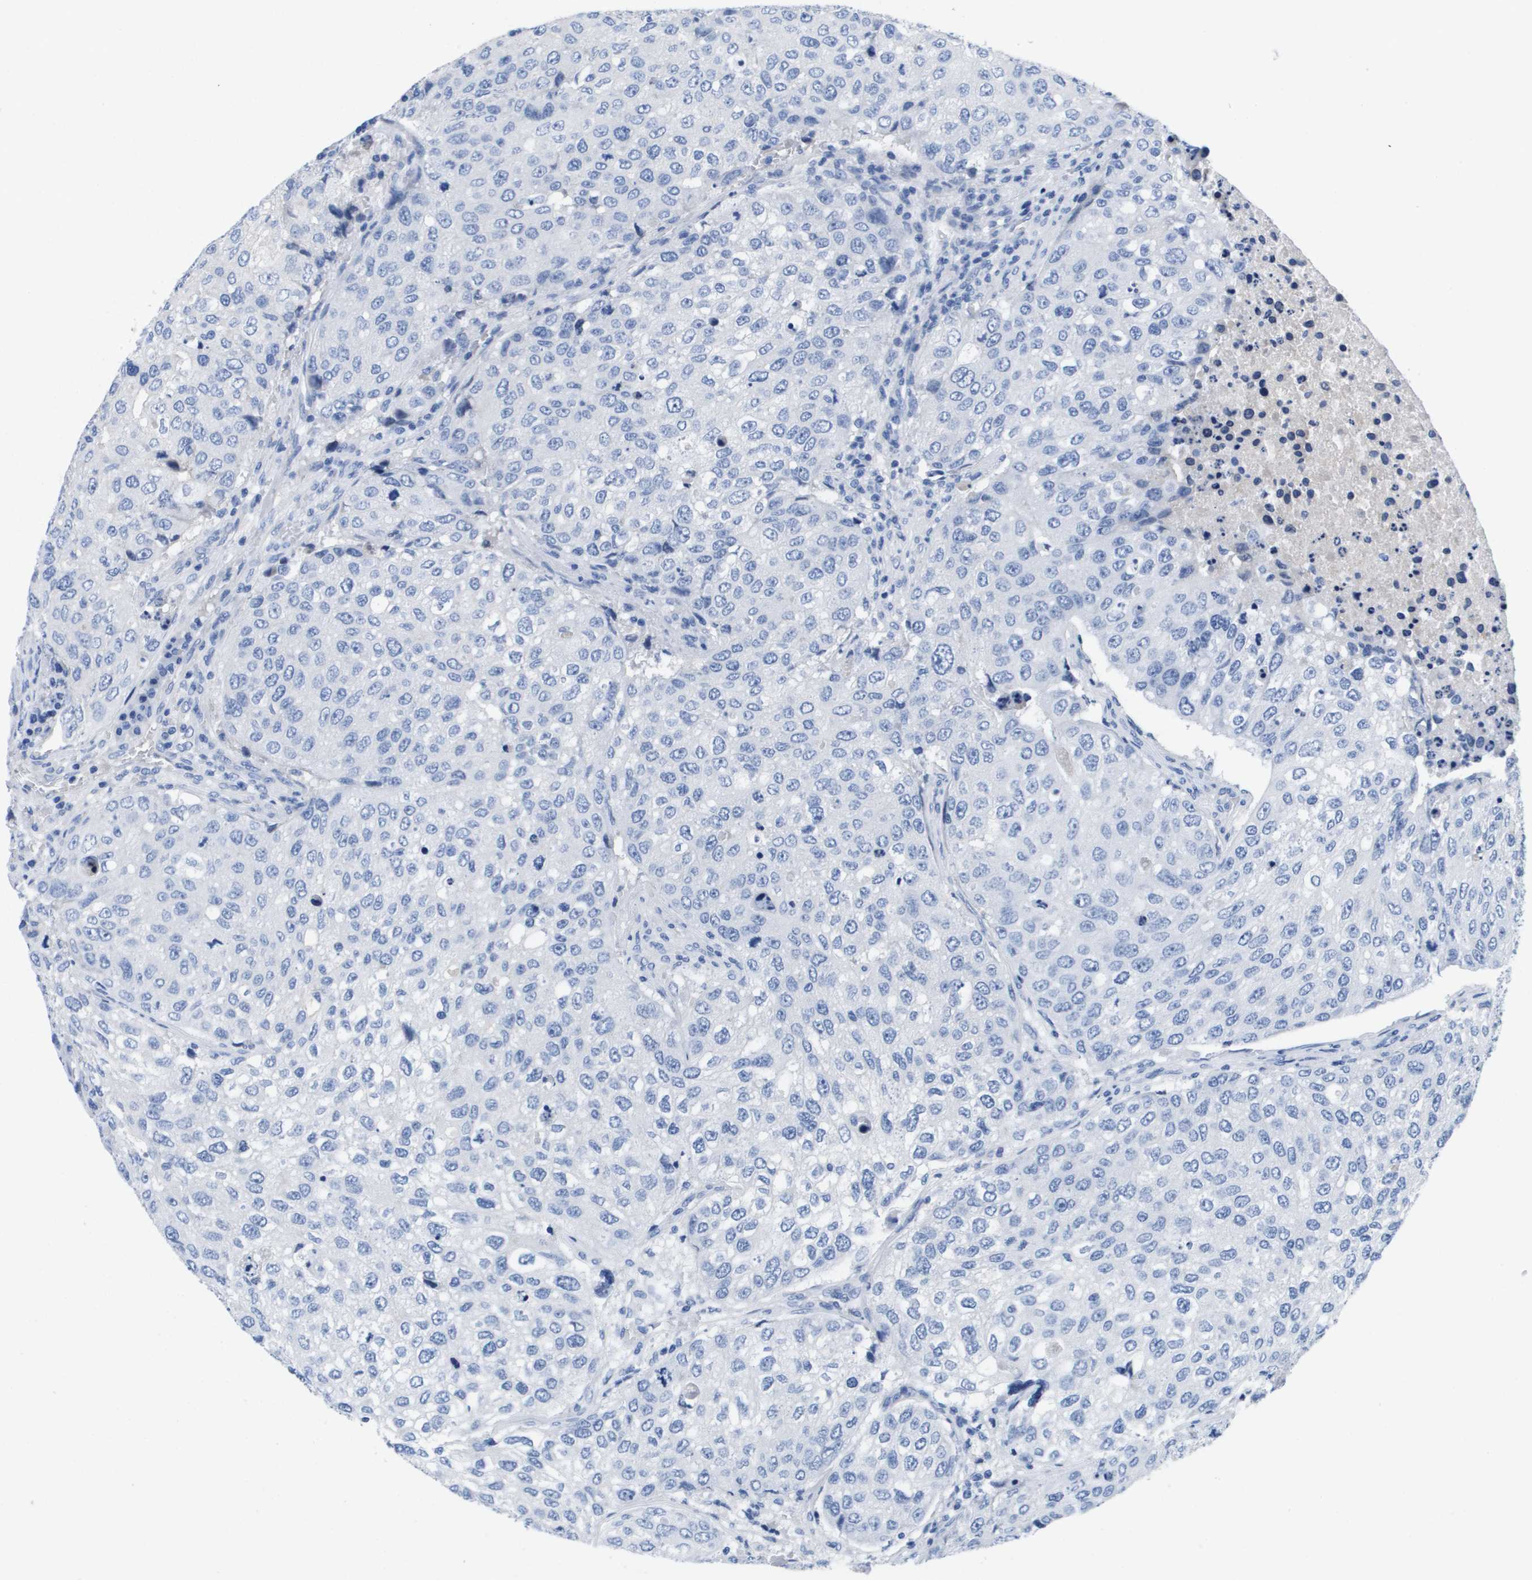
{"staining": {"intensity": "negative", "quantity": "none", "location": "none"}, "tissue": "urothelial cancer", "cell_type": "Tumor cells", "image_type": "cancer", "snomed": [{"axis": "morphology", "description": "Urothelial carcinoma, High grade"}, {"axis": "topography", "description": "Lymph node"}, {"axis": "topography", "description": "Urinary bladder"}], "caption": "This image is of urothelial cancer stained with immunohistochemistry (IHC) to label a protein in brown with the nuclei are counter-stained blue. There is no staining in tumor cells.", "gene": "APOA1", "patient": {"sex": "male", "age": 51}}